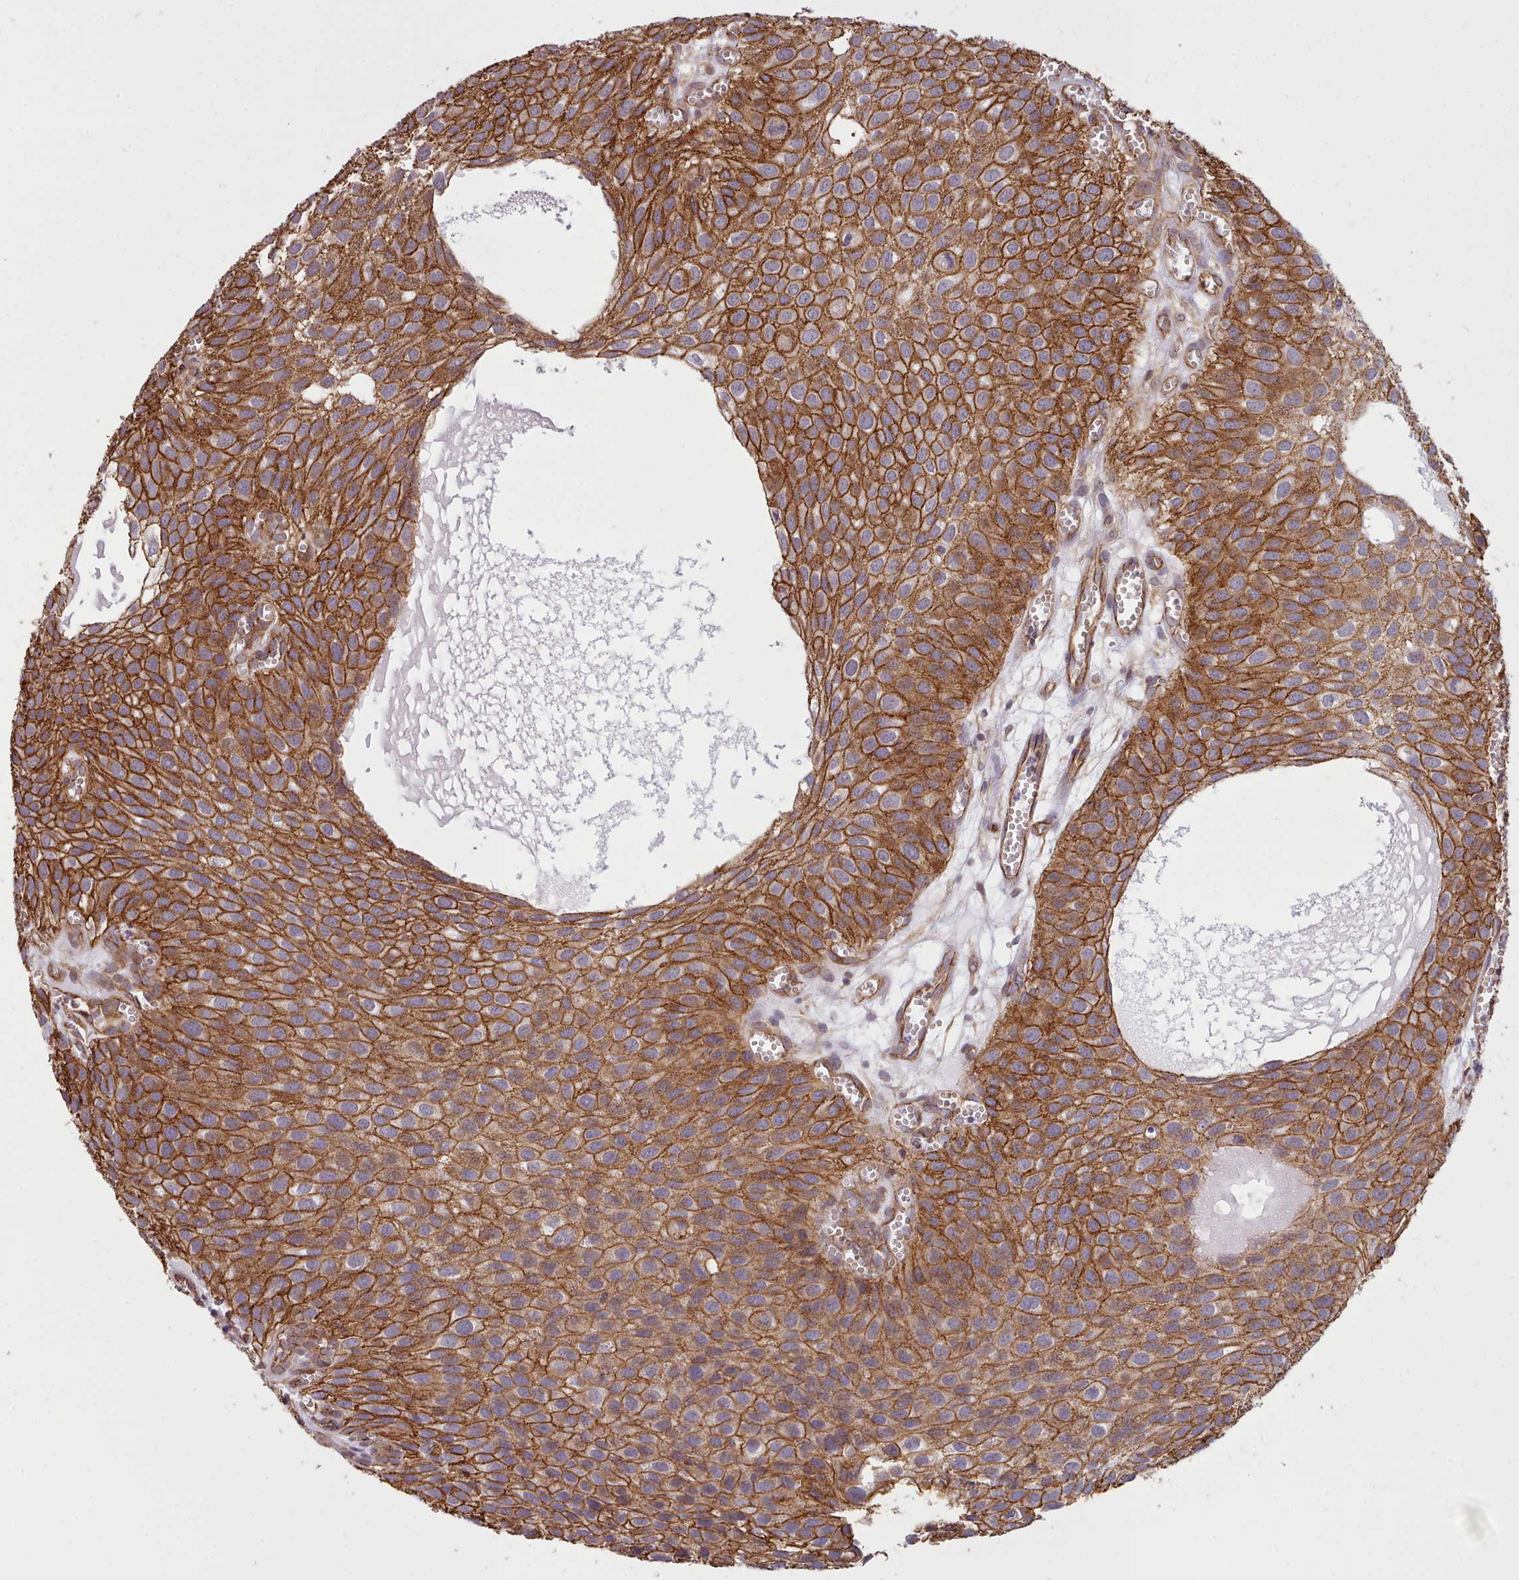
{"staining": {"intensity": "strong", "quantity": ">75%", "location": "cytoplasmic/membranous"}, "tissue": "urothelial cancer", "cell_type": "Tumor cells", "image_type": "cancer", "snomed": [{"axis": "morphology", "description": "Urothelial carcinoma, Low grade"}, {"axis": "topography", "description": "Urinary bladder"}], "caption": "Low-grade urothelial carcinoma tissue shows strong cytoplasmic/membranous positivity in approximately >75% of tumor cells, visualized by immunohistochemistry.", "gene": "MRPL46", "patient": {"sex": "male", "age": 88}}